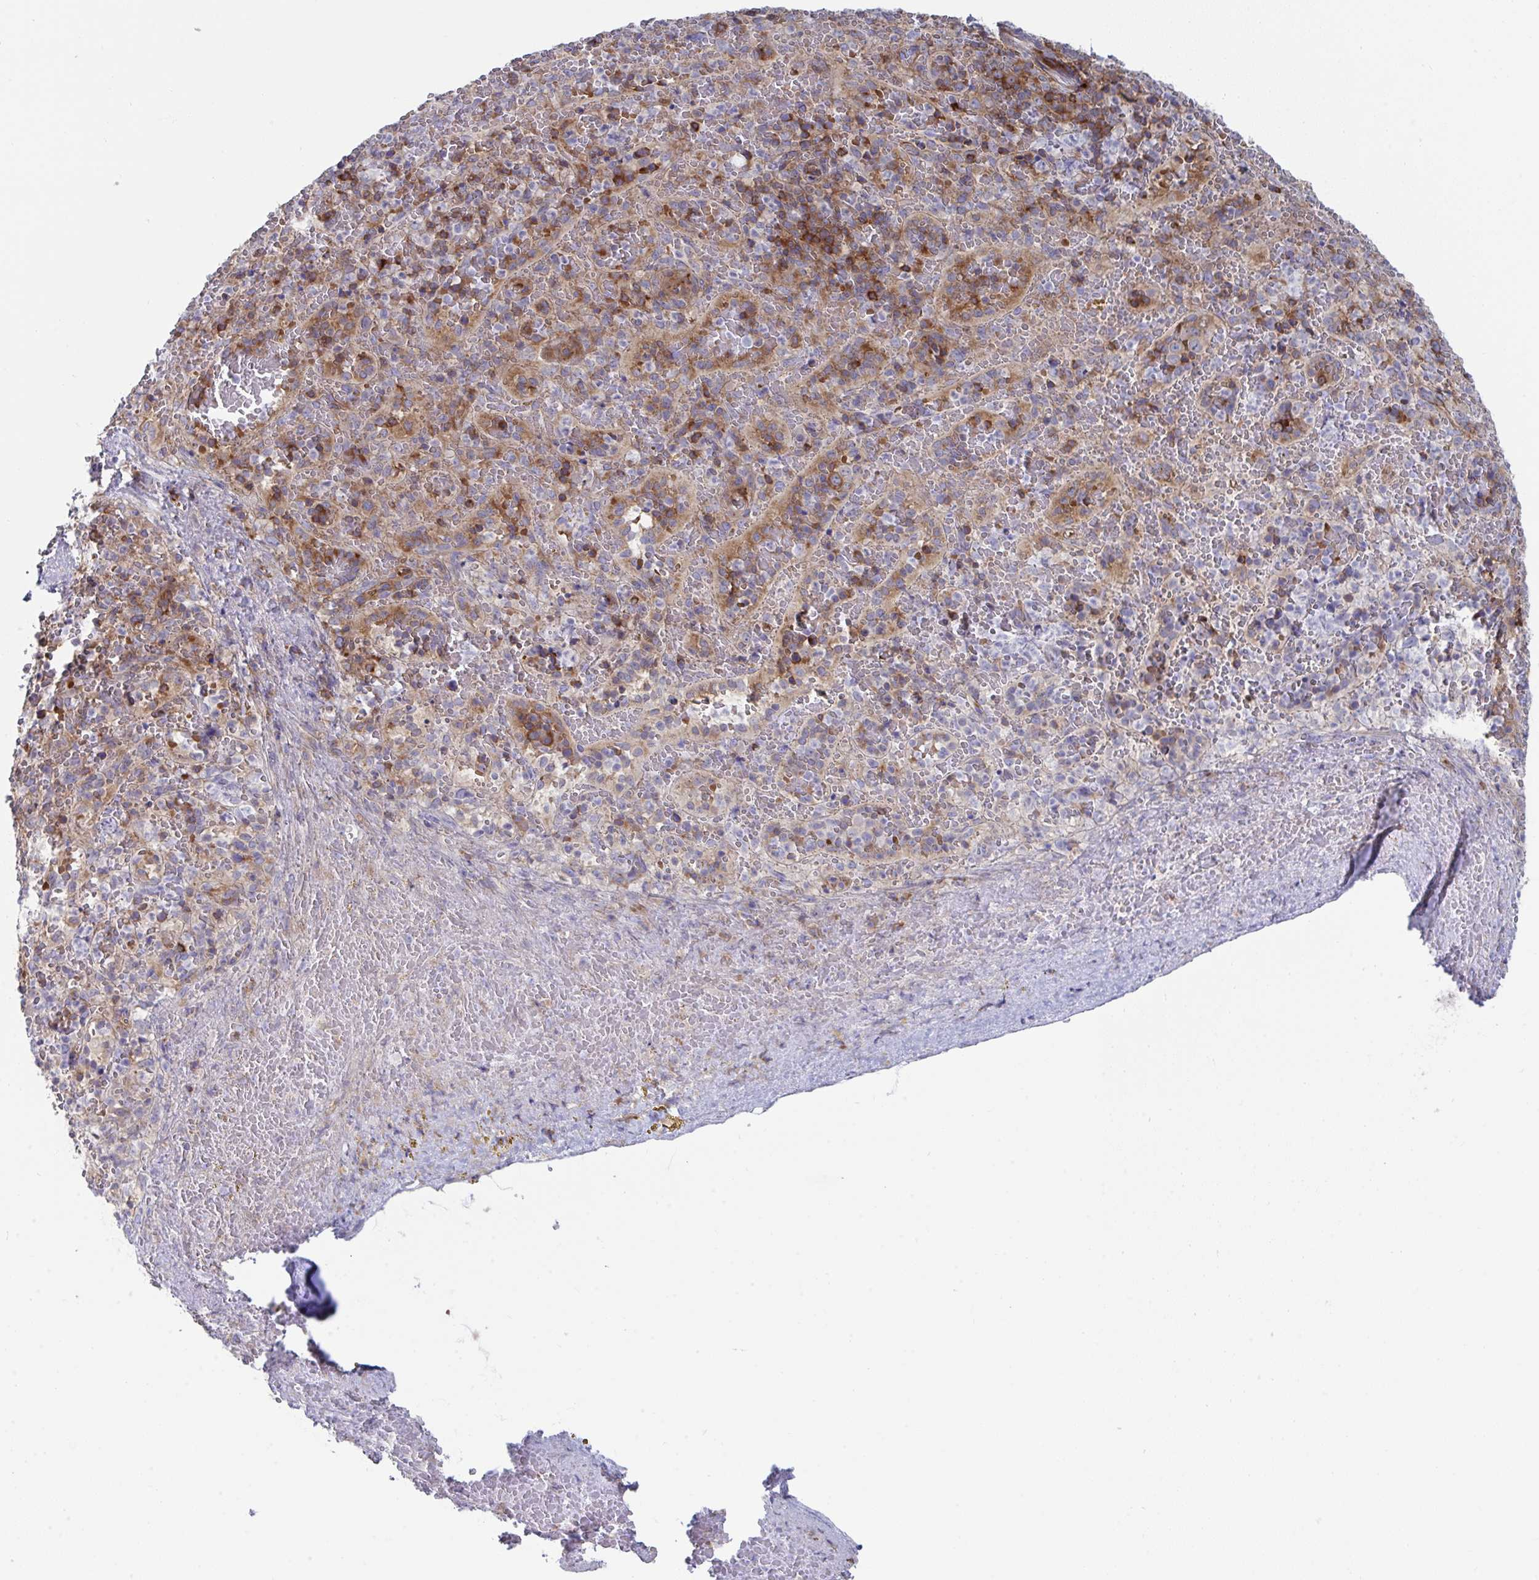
{"staining": {"intensity": "strong", "quantity": ">75%", "location": "cytoplasmic/membranous"}, "tissue": "spleen", "cell_type": "Cells in red pulp", "image_type": "normal", "snomed": [{"axis": "morphology", "description": "Normal tissue, NOS"}, {"axis": "topography", "description": "Spleen"}], "caption": "An image of spleen stained for a protein demonstrates strong cytoplasmic/membranous brown staining in cells in red pulp.", "gene": "WNK1", "patient": {"sex": "female", "age": 50}}